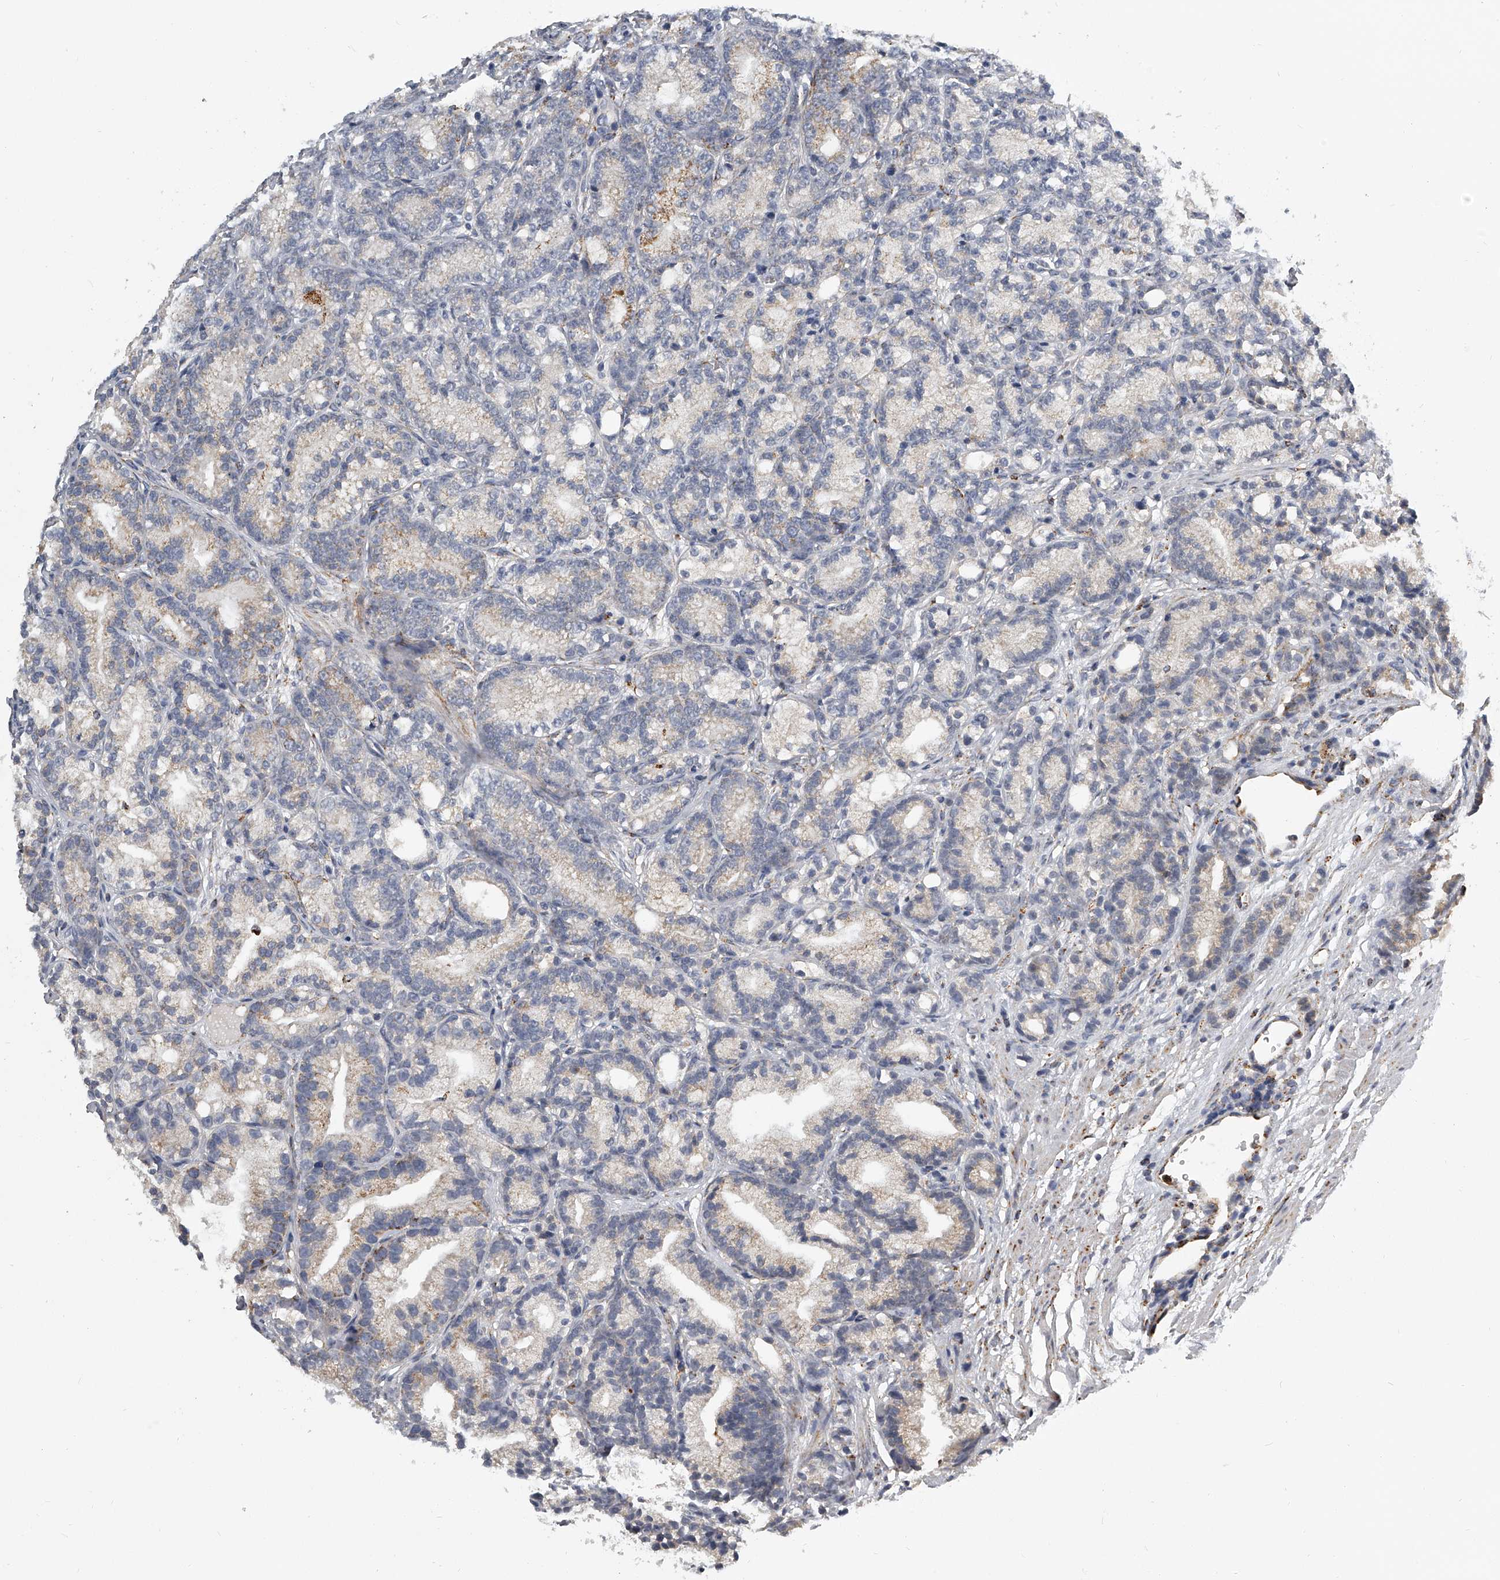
{"staining": {"intensity": "moderate", "quantity": "<25%", "location": "cytoplasmic/membranous"}, "tissue": "prostate cancer", "cell_type": "Tumor cells", "image_type": "cancer", "snomed": [{"axis": "morphology", "description": "Adenocarcinoma, Low grade"}, {"axis": "topography", "description": "Prostate"}], "caption": "Protein staining of adenocarcinoma (low-grade) (prostate) tissue exhibits moderate cytoplasmic/membranous staining in about <25% of tumor cells.", "gene": "KLHL7", "patient": {"sex": "male", "age": 89}}